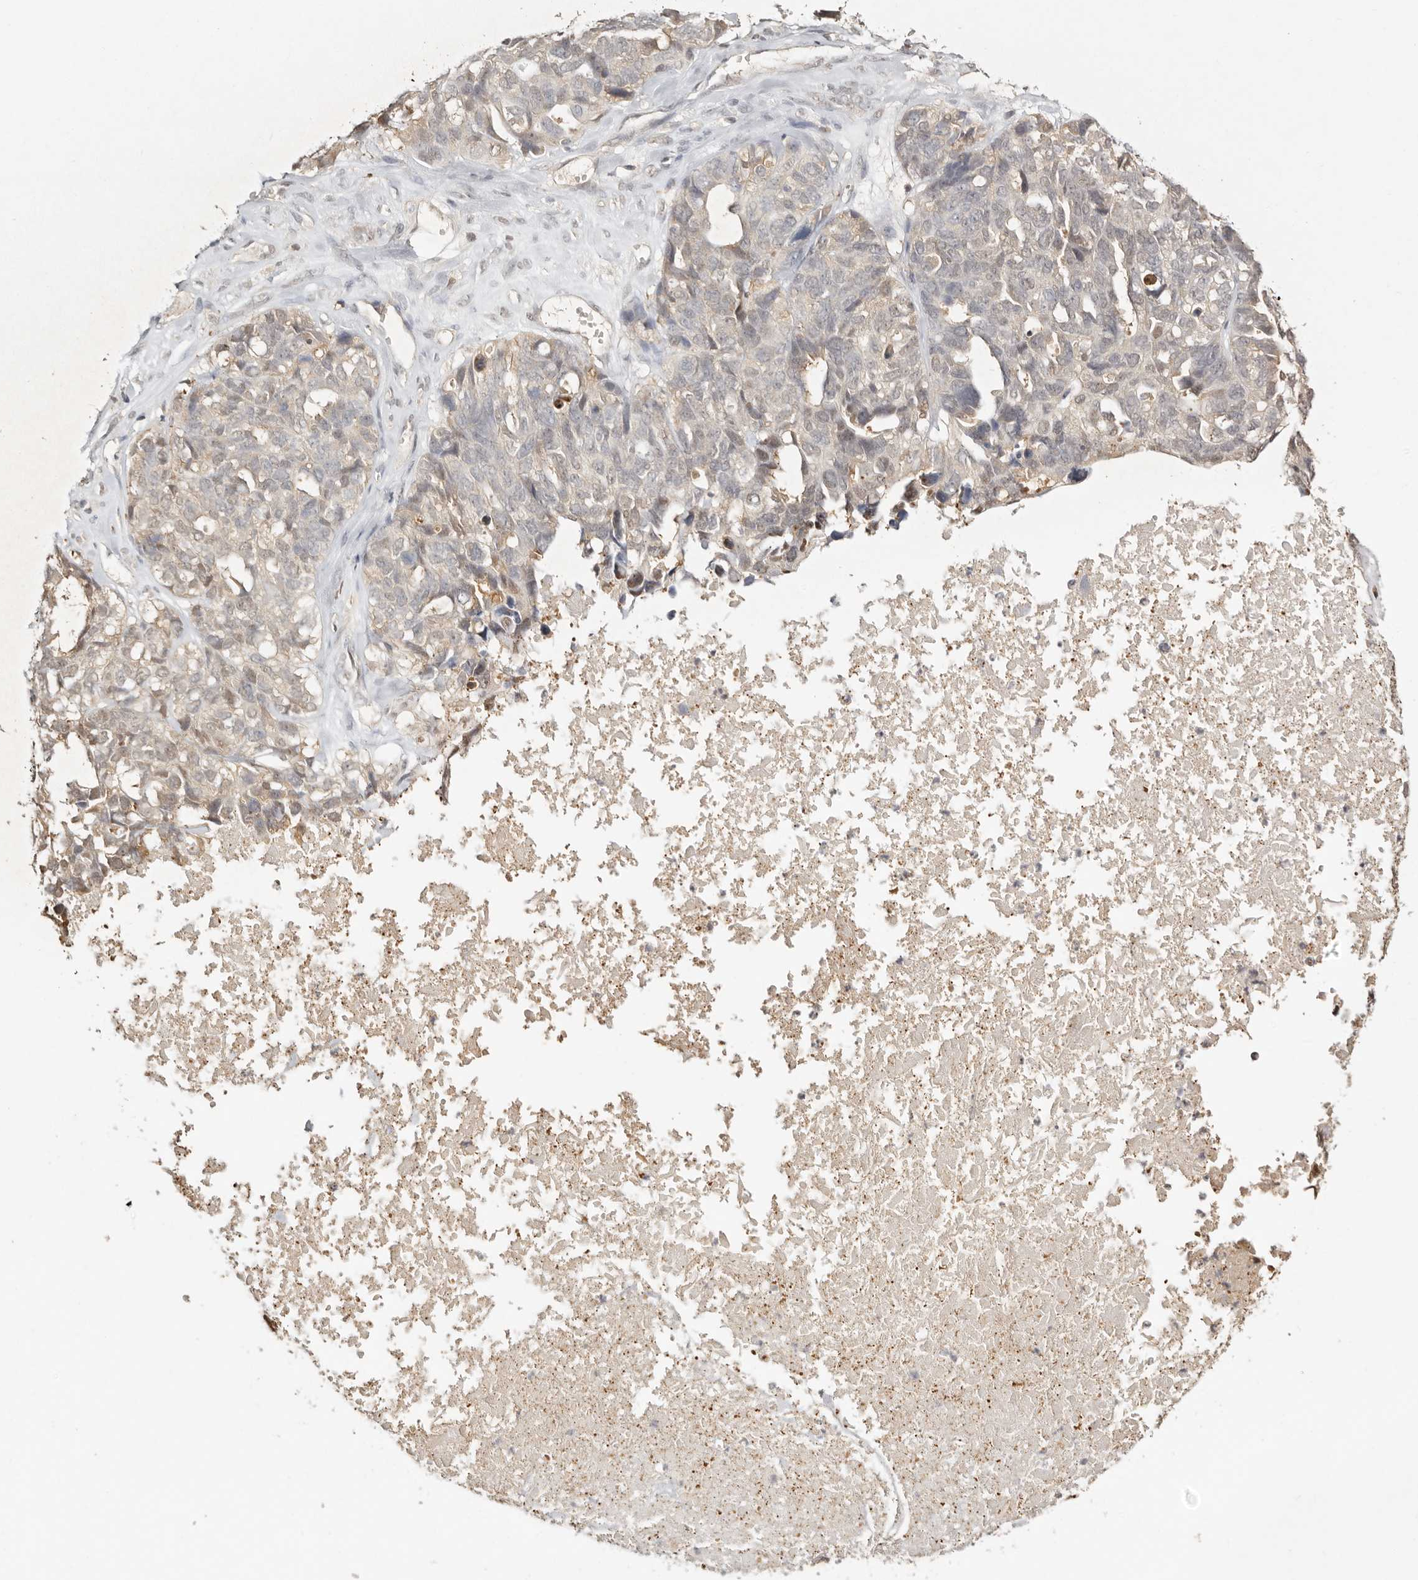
{"staining": {"intensity": "weak", "quantity": "25%-75%", "location": "nuclear"}, "tissue": "ovarian cancer", "cell_type": "Tumor cells", "image_type": "cancer", "snomed": [{"axis": "morphology", "description": "Cystadenocarcinoma, serous, NOS"}, {"axis": "topography", "description": "Ovary"}], "caption": "Ovarian cancer (serous cystadenocarcinoma) stained for a protein (brown) shows weak nuclear positive staining in about 25%-75% of tumor cells.", "gene": "PSMA5", "patient": {"sex": "female", "age": 79}}